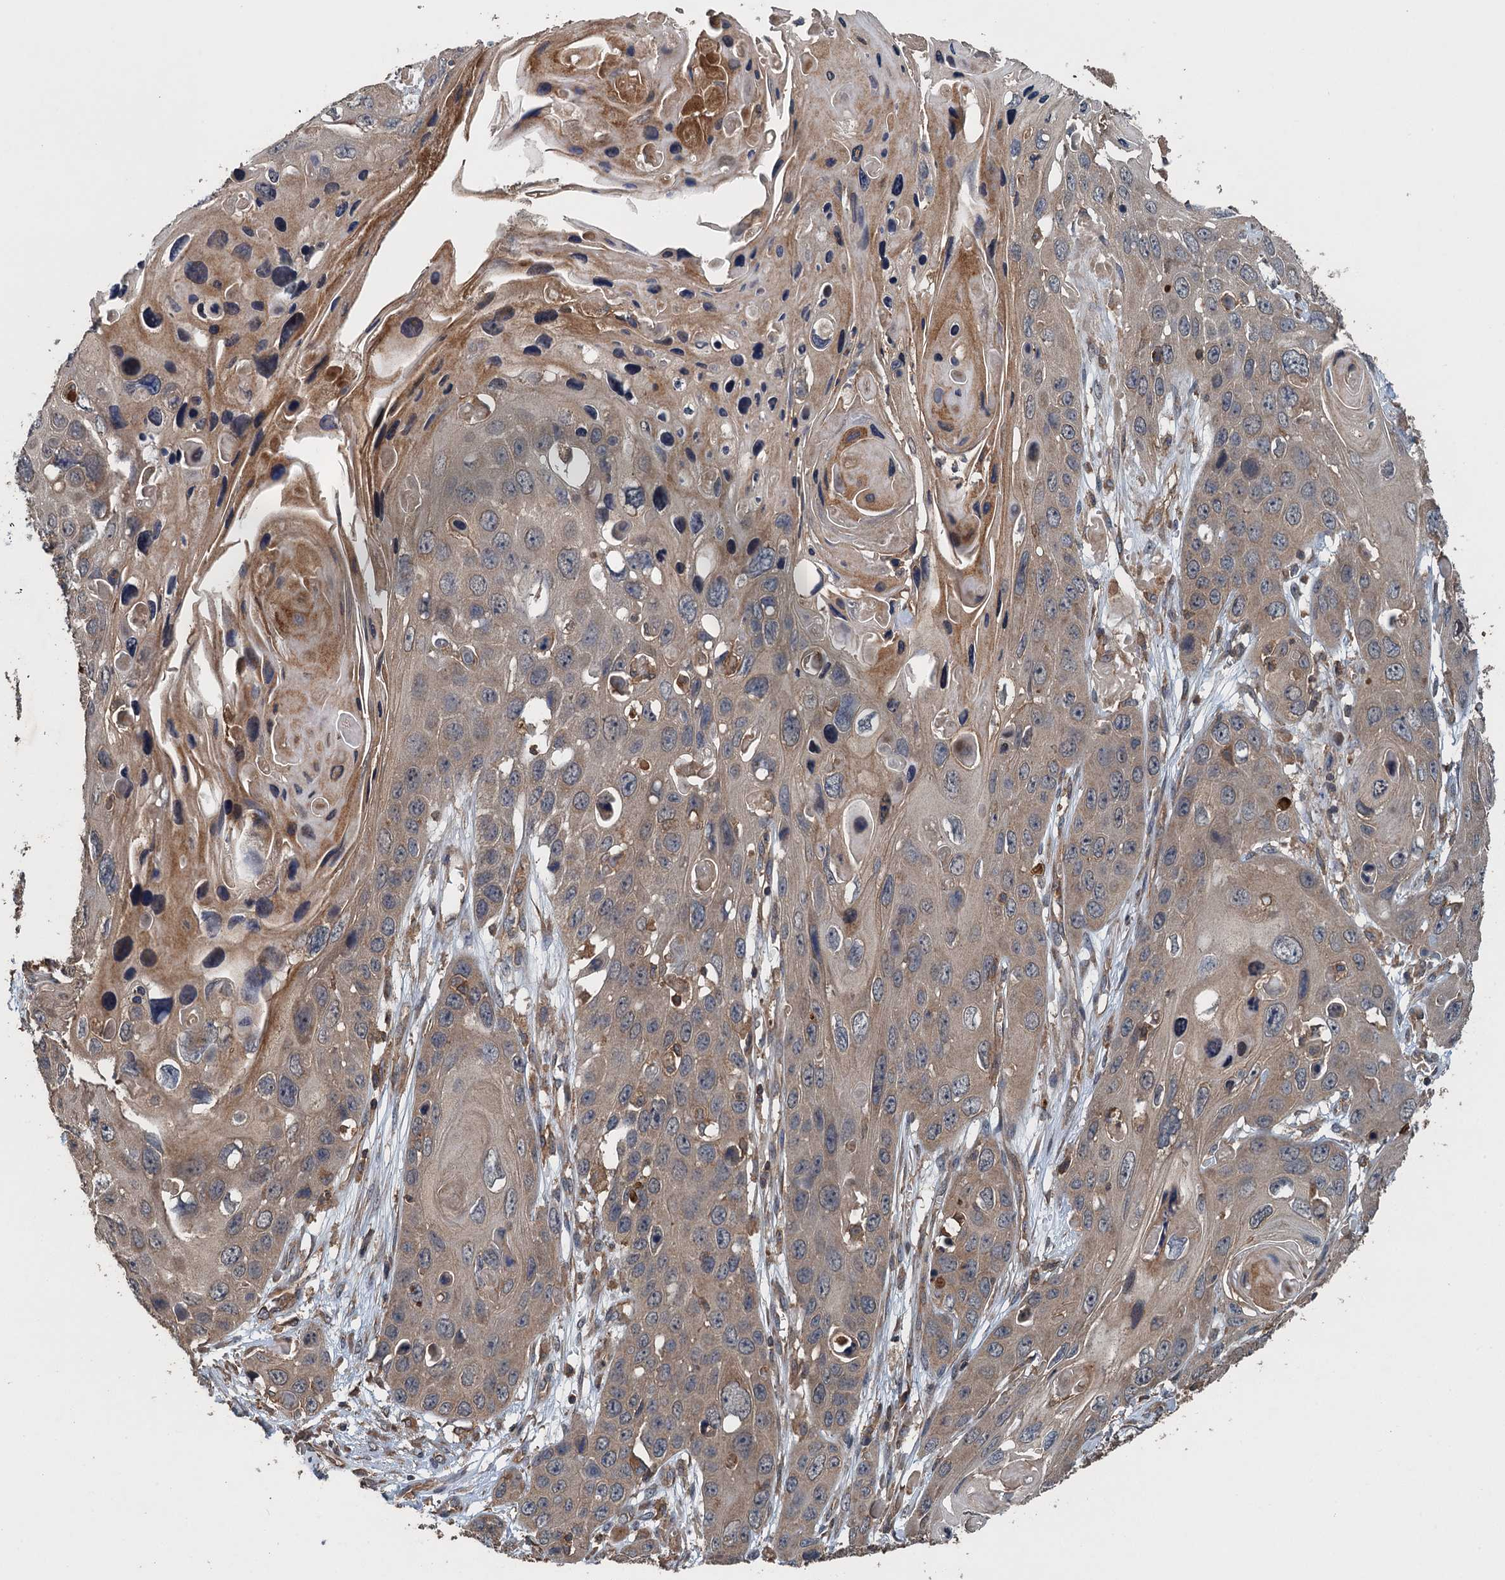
{"staining": {"intensity": "weak", "quantity": ">75%", "location": "cytoplasmic/membranous"}, "tissue": "skin cancer", "cell_type": "Tumor cells", "image_type": "cancer", "snomed": [{"axis": "morphology", "description": "Squamous cell carcinoma, NOS"}, {"axis": "topography", "description": "Skin"}], "caption": "Weak cytoplasmic/membranous protein positivity is present in approximately >75% of tumor cells in squamous cell carcinoma (skin).", "gene": "BORCS5", "patient": {"sex": "male", "age": 55}}